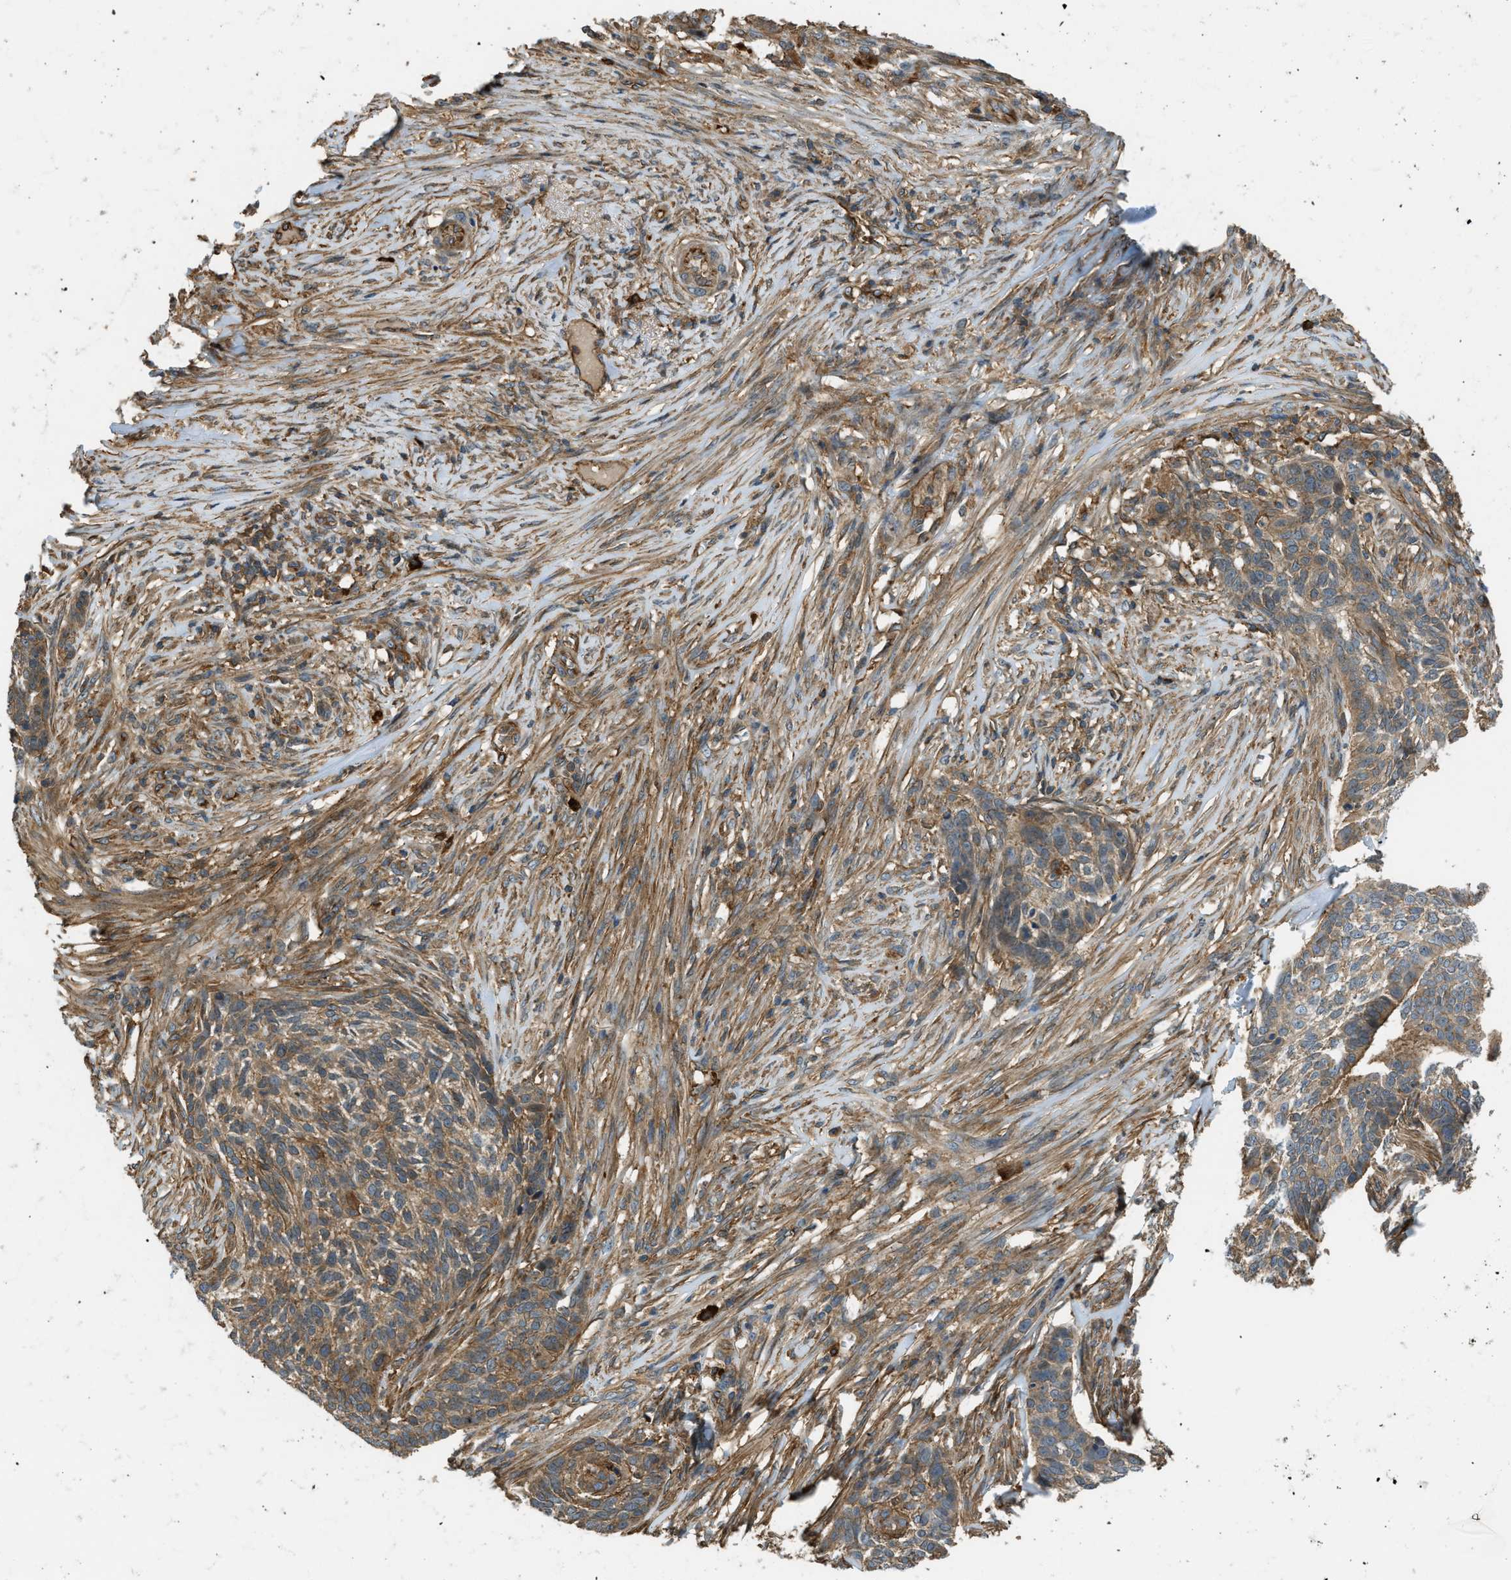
{"staining": {"intensity": "moderate", "quantity": ">75%", "location": "cytoplasmic/membranous"}, "tissue": "skin cancer", "cell_type": "Tumor cells", "image_type": "cancer", "snomed": [{"axis": "morphology", "description": "Basal cell carcinoma"}, {"axis": "topography", "description": "Skin"}], "caption": "Approximately >75% of tumor cells in human skin basal cell carcinoma exhibit moderate cytoplasmic/membranous protein staining as visualized by brown immunohistochemical staining.", "gene": "BAG4", "patient": {"sex": "male", "age": 85}}